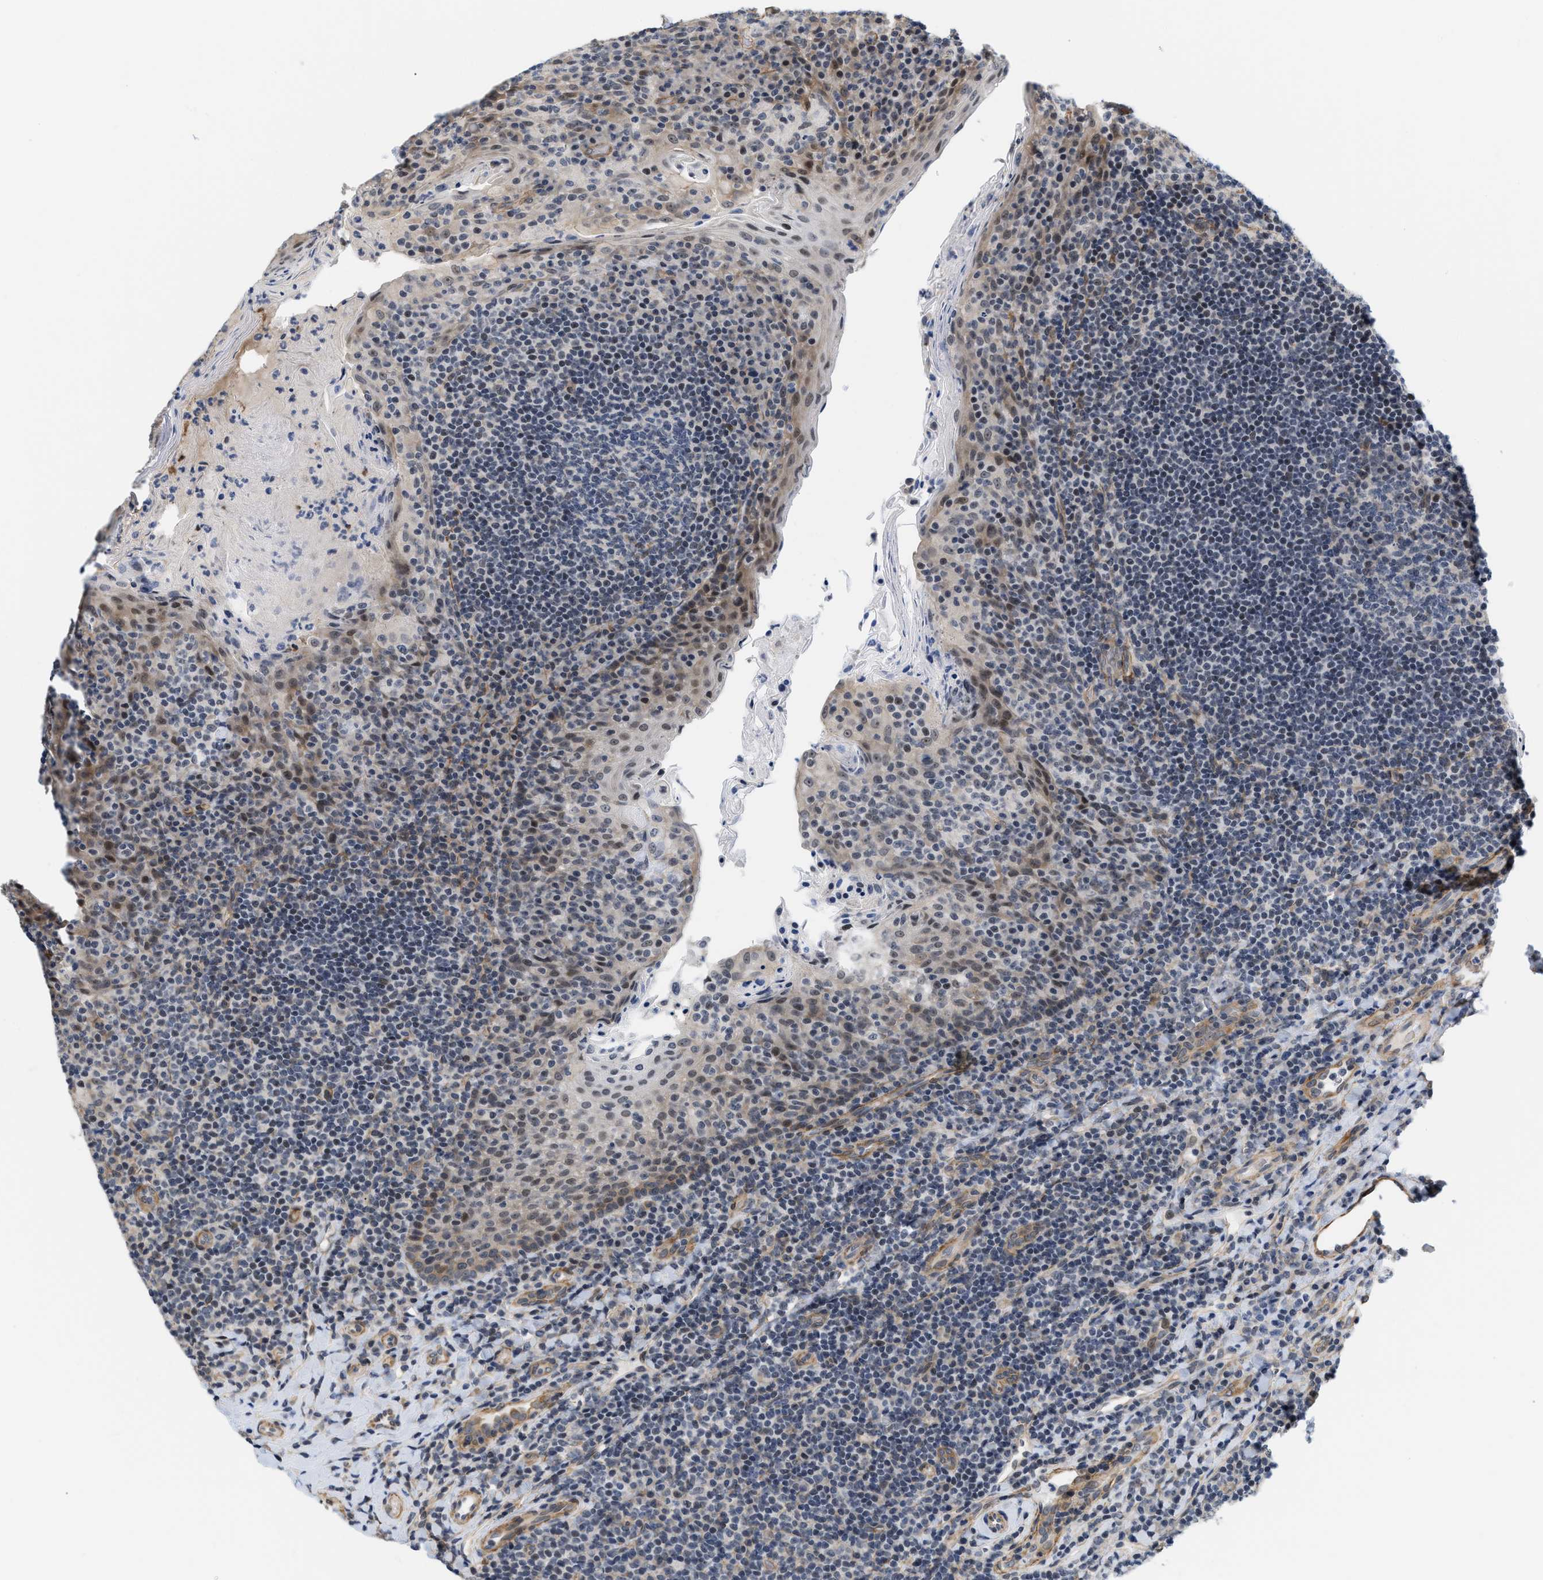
{"staining": {"intensity": "negative", "quantity": "none", "location": "none"}, "tissue": "tonsil", "cell_type": "Germinal center cells", "image_type": "normal", "snomed": [{"axis": "morphology", "description": "Normal tissue, NOS"}, {"axis": "topography", "description": "Tonsil"}], "caption": "A high-resolution histopathology image shows IHC staining of benign tonsil, which shows no significant positivity in germinal center cells.", "gene": "GPRASP2", "patient": {"sex": "male", "age": 17}}